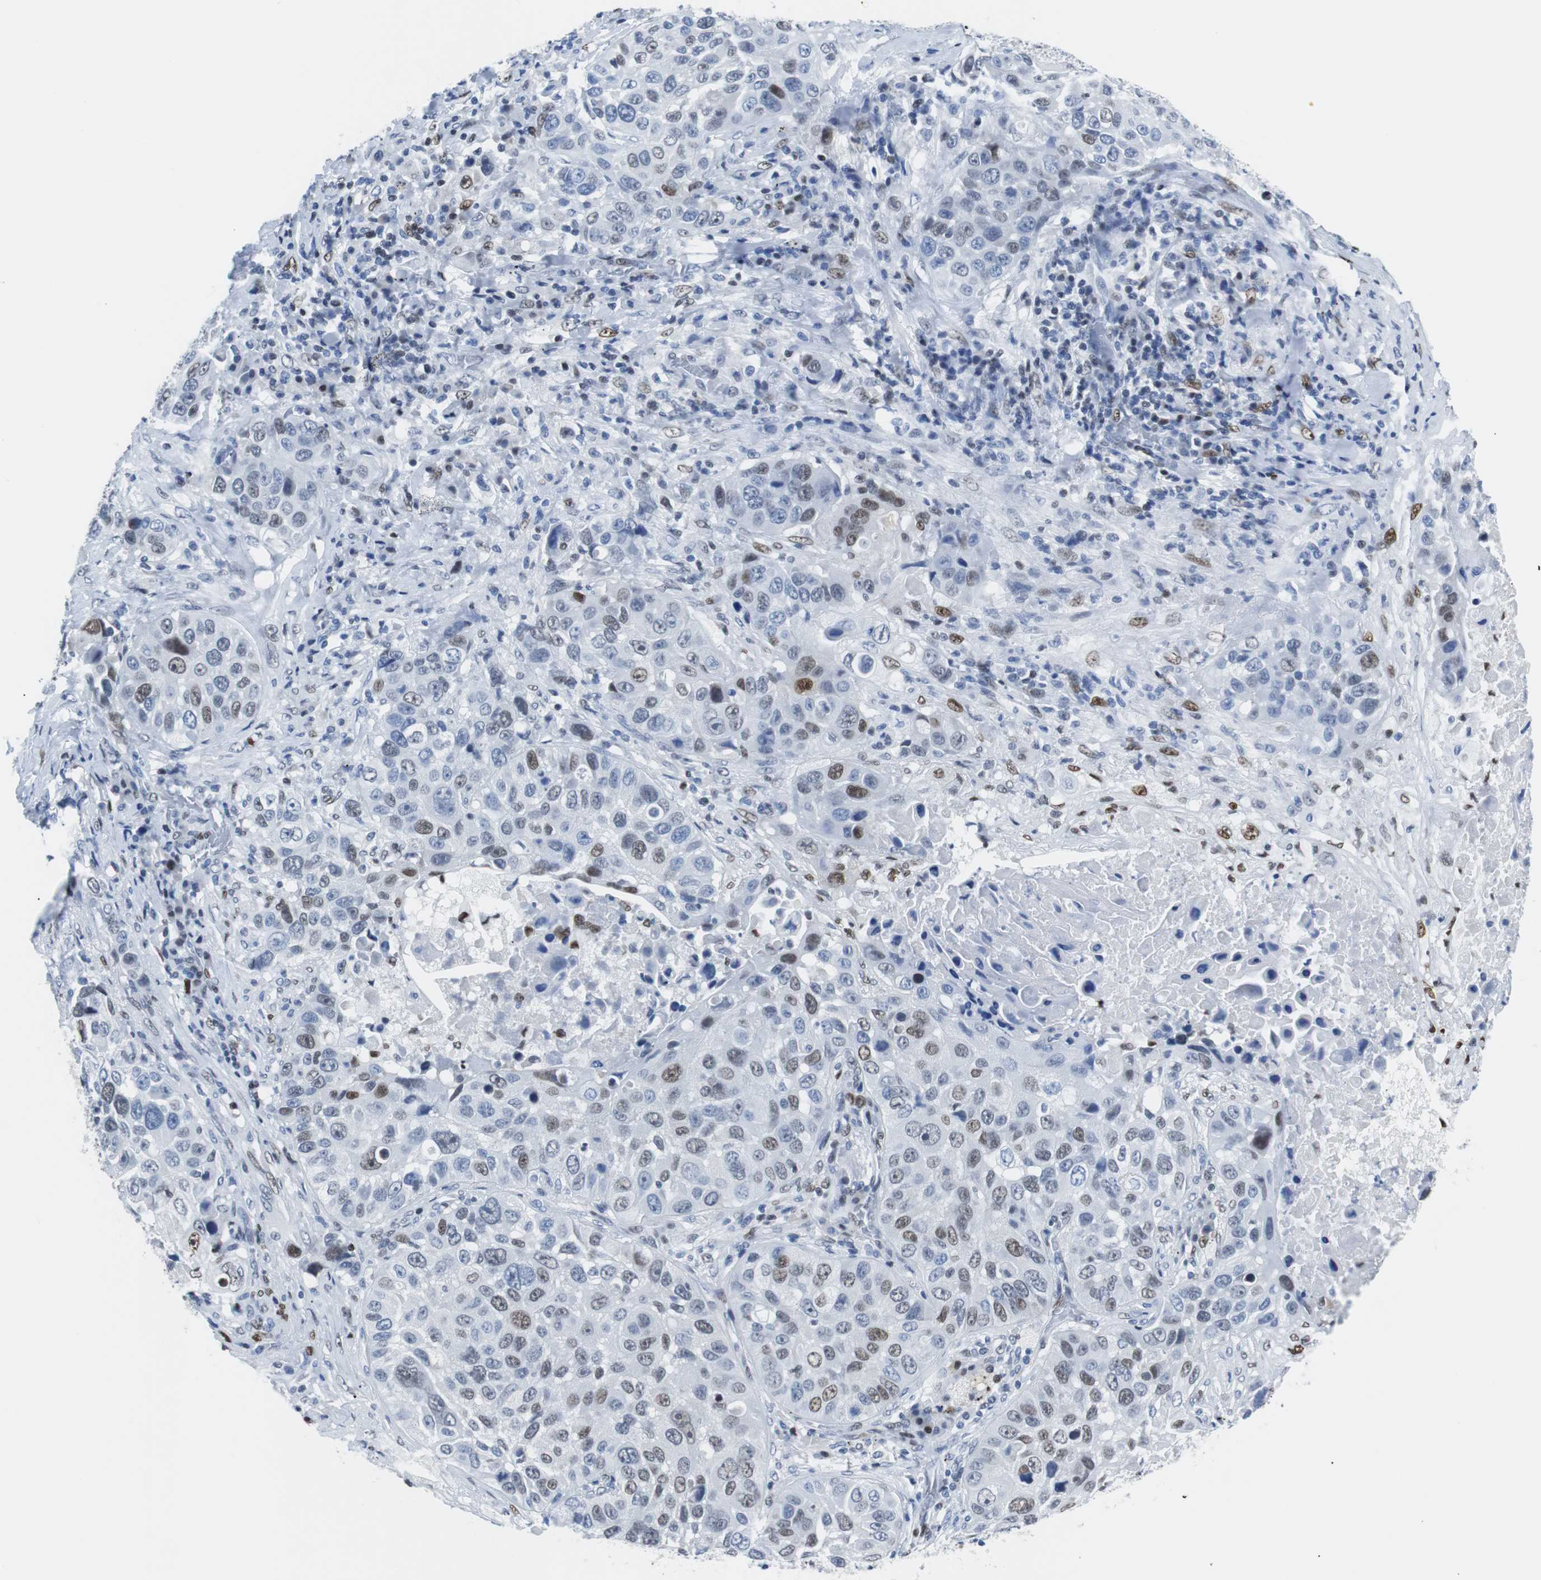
{"staining": {"intensity": "moderate", "quantity": "25%-75%", "location": "nuclear"}, "tissue": "lung cancer", "cell_type": "Tumor cells", "image_type": "cancer", "snomed": [{"axis": "morphology", "description": "Squamous cell carcinoma, NOS"}, {"axis": "topography", "description": "Lung"}], "caption": "Immunohistochemistry photomicrograph of lung cancer stained for a protein (brown), which demonstrates medium levels of moderate nuclear positivity in about 25%-75% of tumor cells.", "gene": "JUN", "patient": {"sex": "male", "age": 57}}